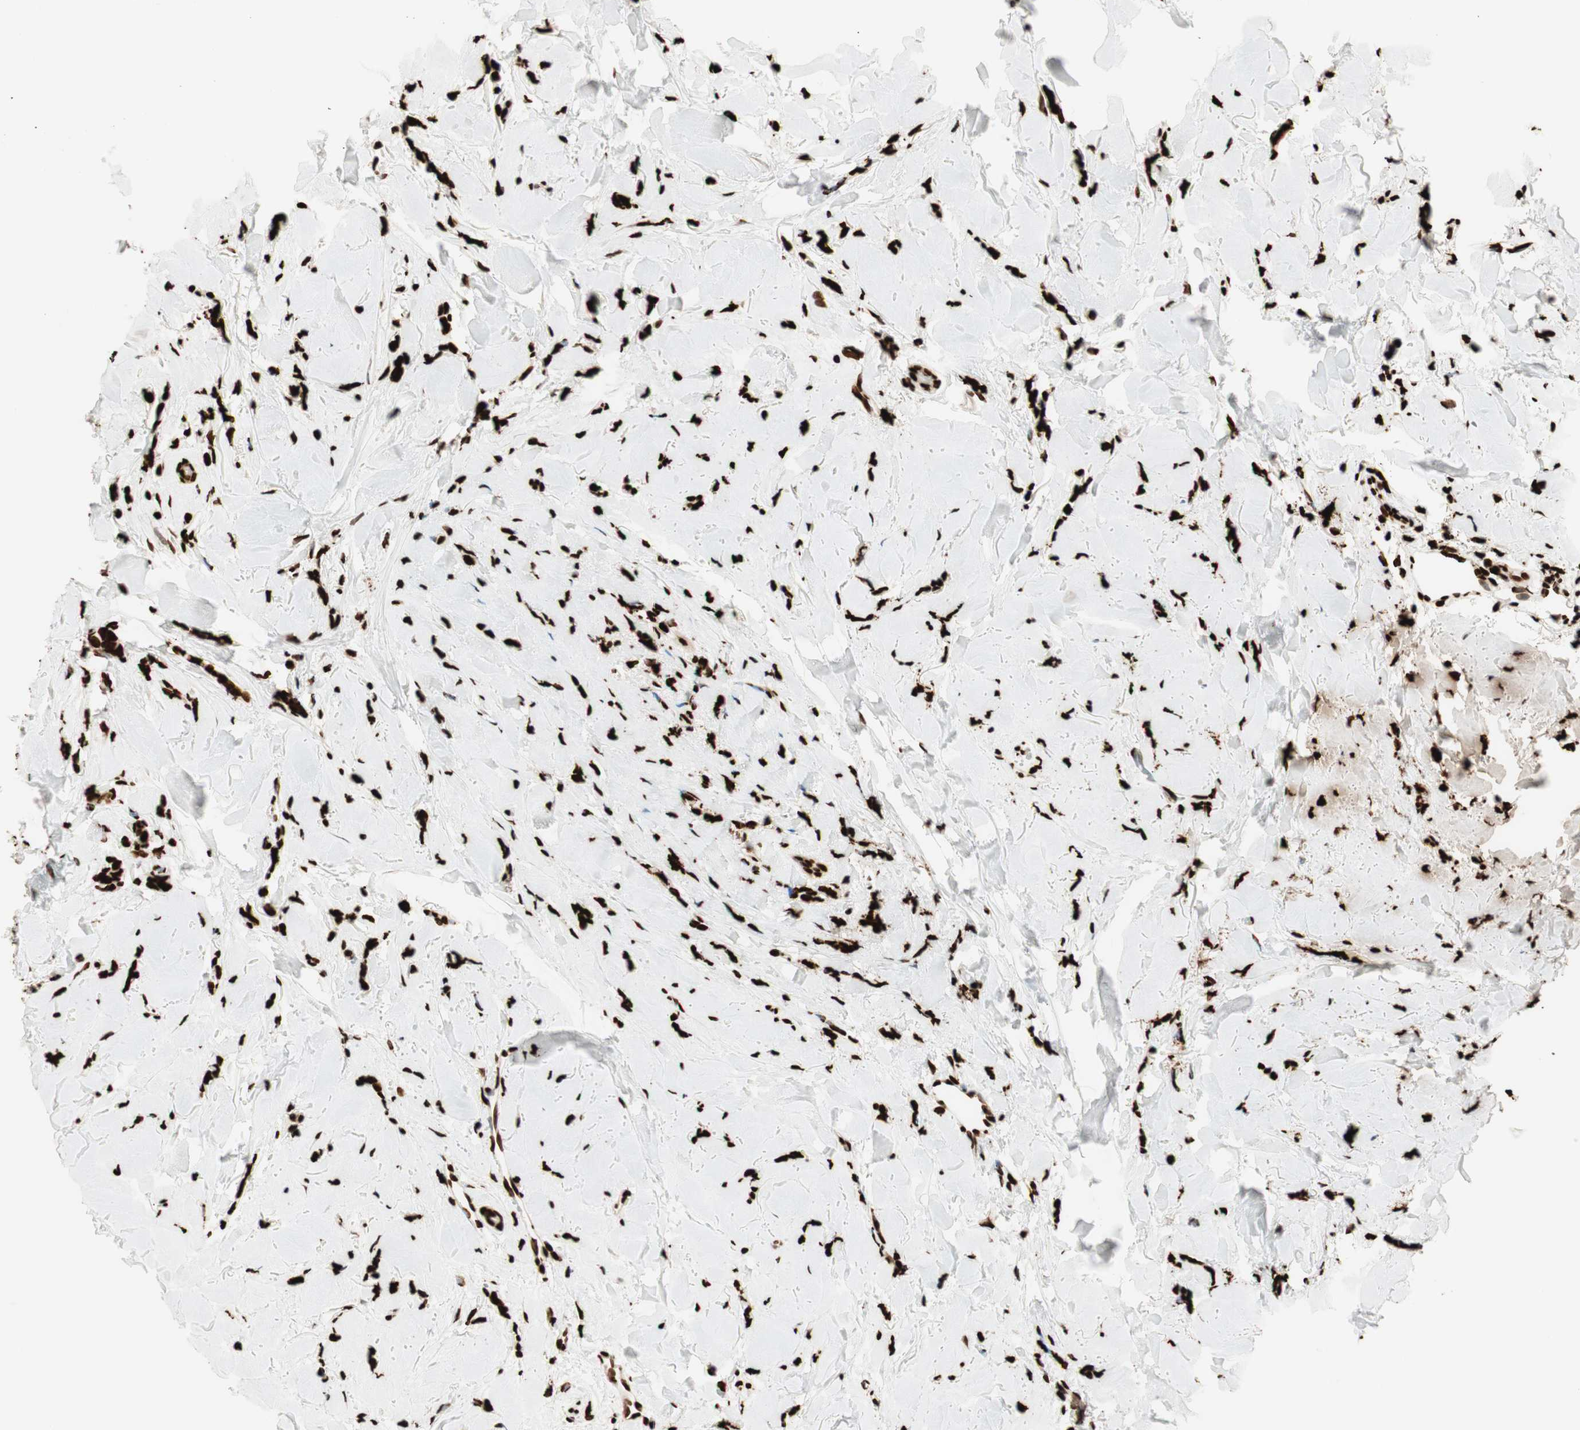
{"staining": {"intensity": "strong", "quantity": ">75%", "location": "cytoplasmic/membranous"}, "tissue": "breast cancer", "cell_type": "Tumor cells", "image_type": "cancer", "snomed": [{"axis": "morphology", "description": "Lobular carcinoma"}, {"axis": "topography", "description": "Skin"}, {"axis": "topography", "description": "Breast"}], "caption": "An image of human breast lobular carcinoma stained for a protein displays strong cytoplasmic/membranous brown staining in tumor cells.", "gene": "GLI2", "patient": {"sex": "female", "age": 46}}